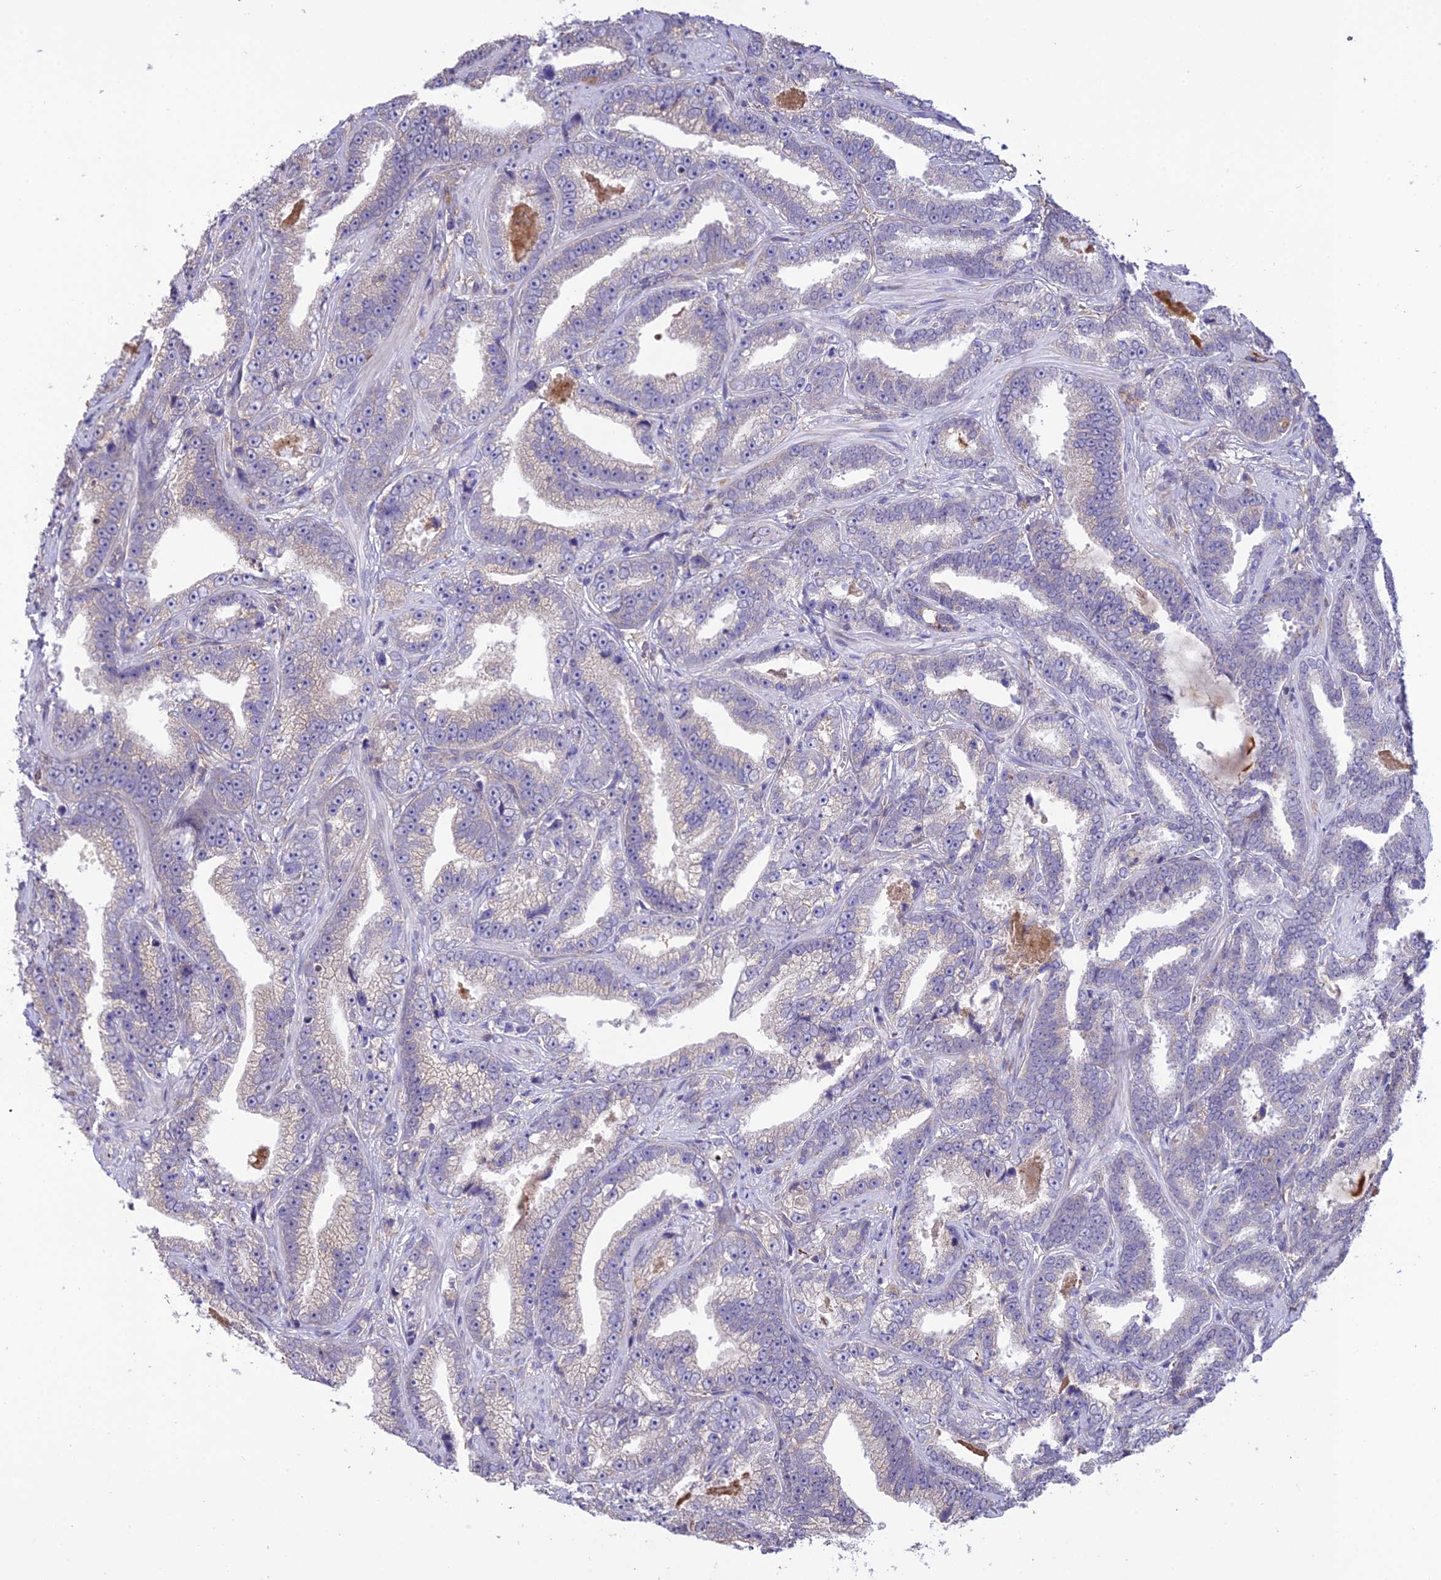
{"staining": {"intensity": "negative", "quantity": "none", "location": "none"}, "tissue": "prostate cancer", "cell_type": "Tumor cells", "image_type": "cancer", "snomed": [{"axis": "morphology", "description": "Adenocarcinoma, High grade"}, {"axis": "topography", "description": "Prostate and seminal vesicle, NOS"}], "caption": "Tumor cells are negative for brown protein staining in high-grade adenocarcinoma (prostate).", "gene": "MIOS", "patient": {"sex": "male", "age": 67}}